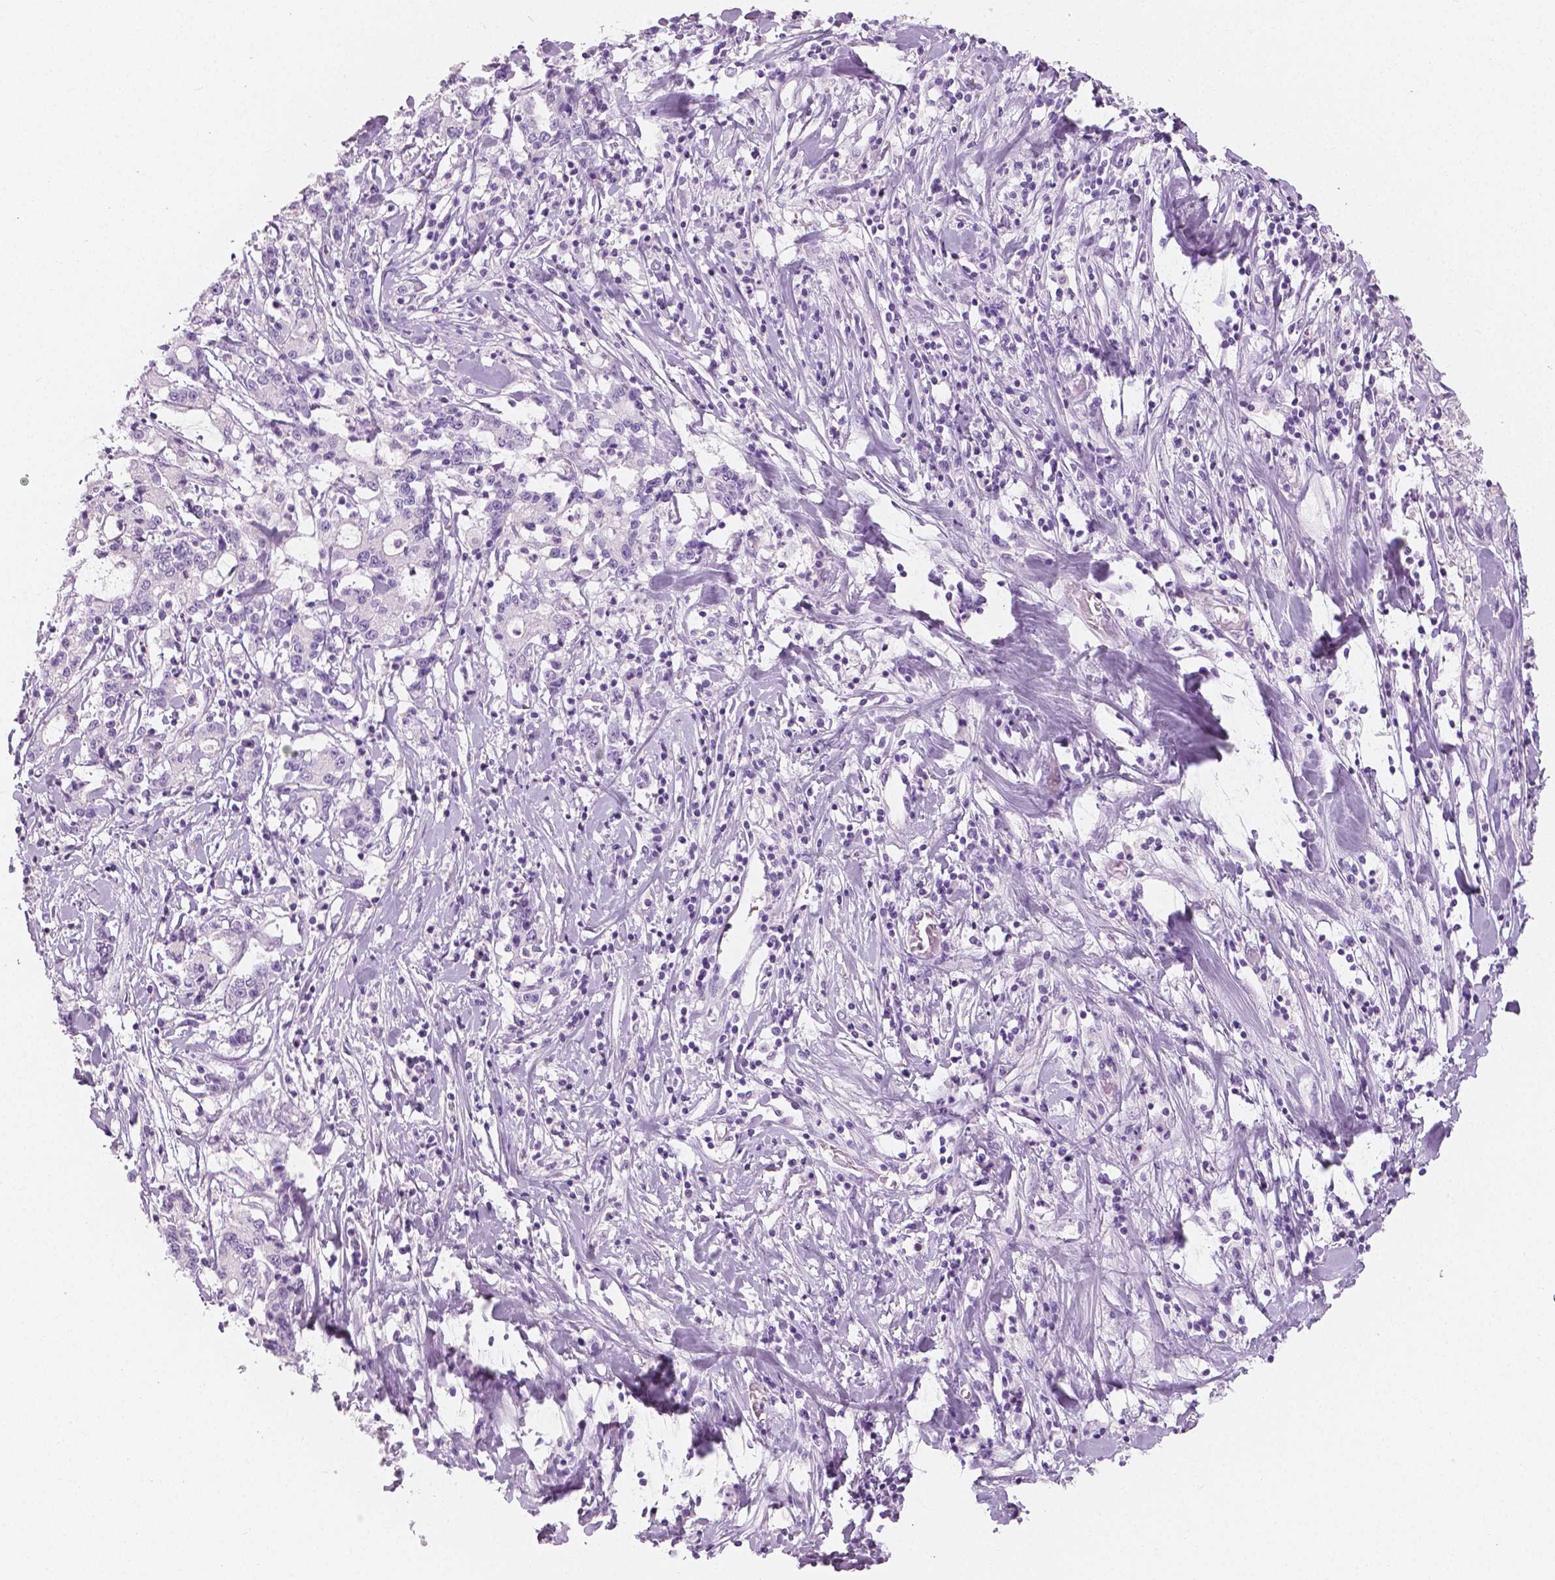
{"staining": {"intensity": "negative", "quantity": "none", "location": "none"}, "tissue": "stomach cancer", "cell_type": "Tumor cells", "image_type": "cancer", "snomed": [{"axis": "morphology", "description": "Adenocarcinoma, NOS"}, {"axis": "topography", "description": "Stomach, upper"}], "caption": "High magnification brightfield microscopy of stomach cancer (adenocarcinoma) stained with DAB (3,3'-diaminobenzidine) (brown) and counterstained with hematoxylin (blue): tumor cells show no significant staining.", "gene": "PLIN4", "patient": {"sex": "male", "age": 68}}